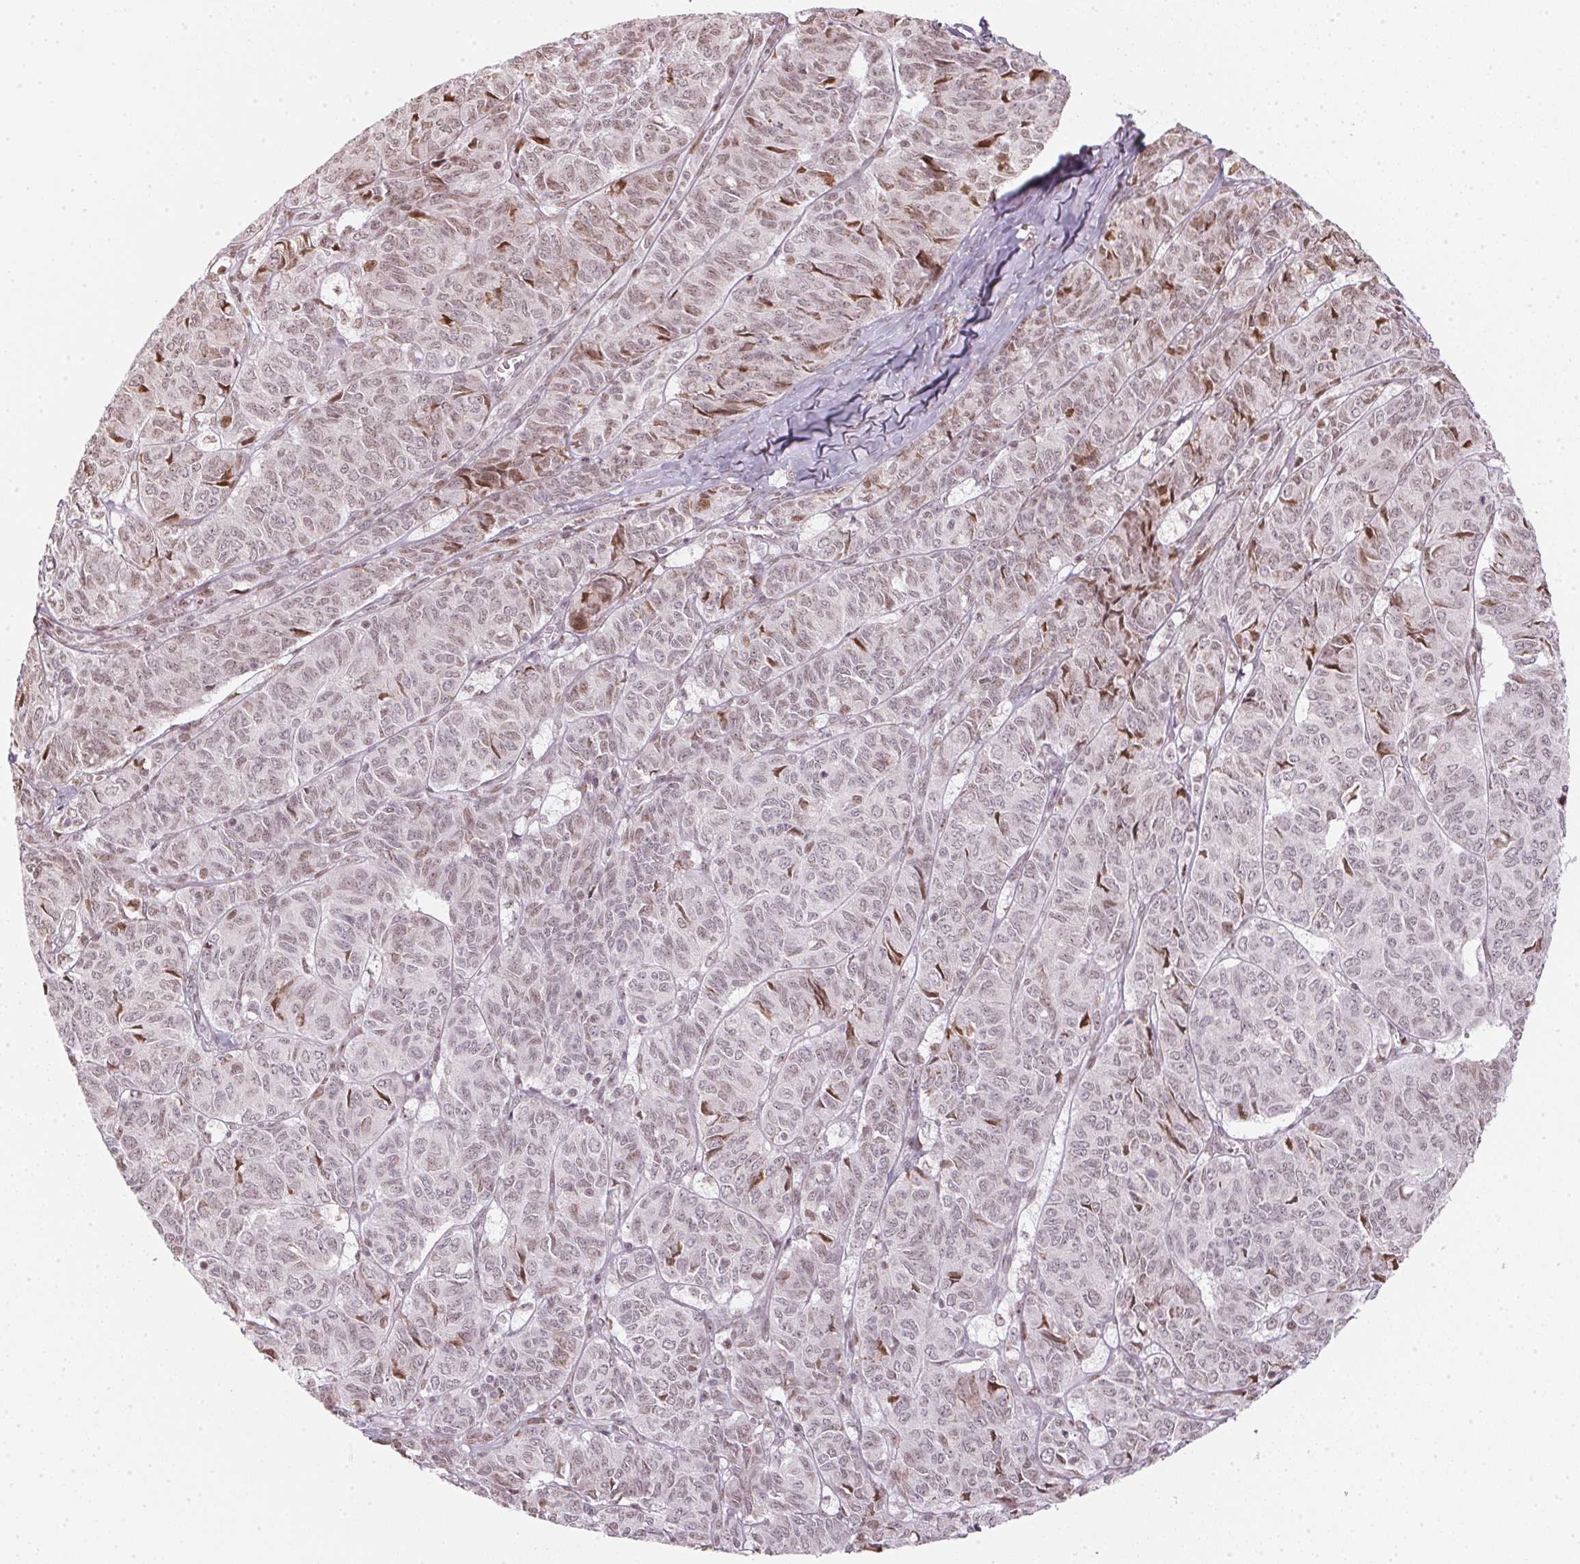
{"staining": {"intensity": "weak", "quantity": "<25%", "location": "nuclear"}, "tissue": "ovarian cancer", "cell_type": "Tumor cells", "image_type": "cancer", "snomed": [{"axis": "morphology", "description": "Carcinoma, endometroid"}, {"axis": "topography", "description": "Ovary"}], "caption": "Immunohistochemistry histopathology image of ovarian endometroid carcinoma stained for a protein (brown), which reveals no positivity in tumor cells.", "gene": "KAT6A", "patient": {"sex": "female", "age": 80}}